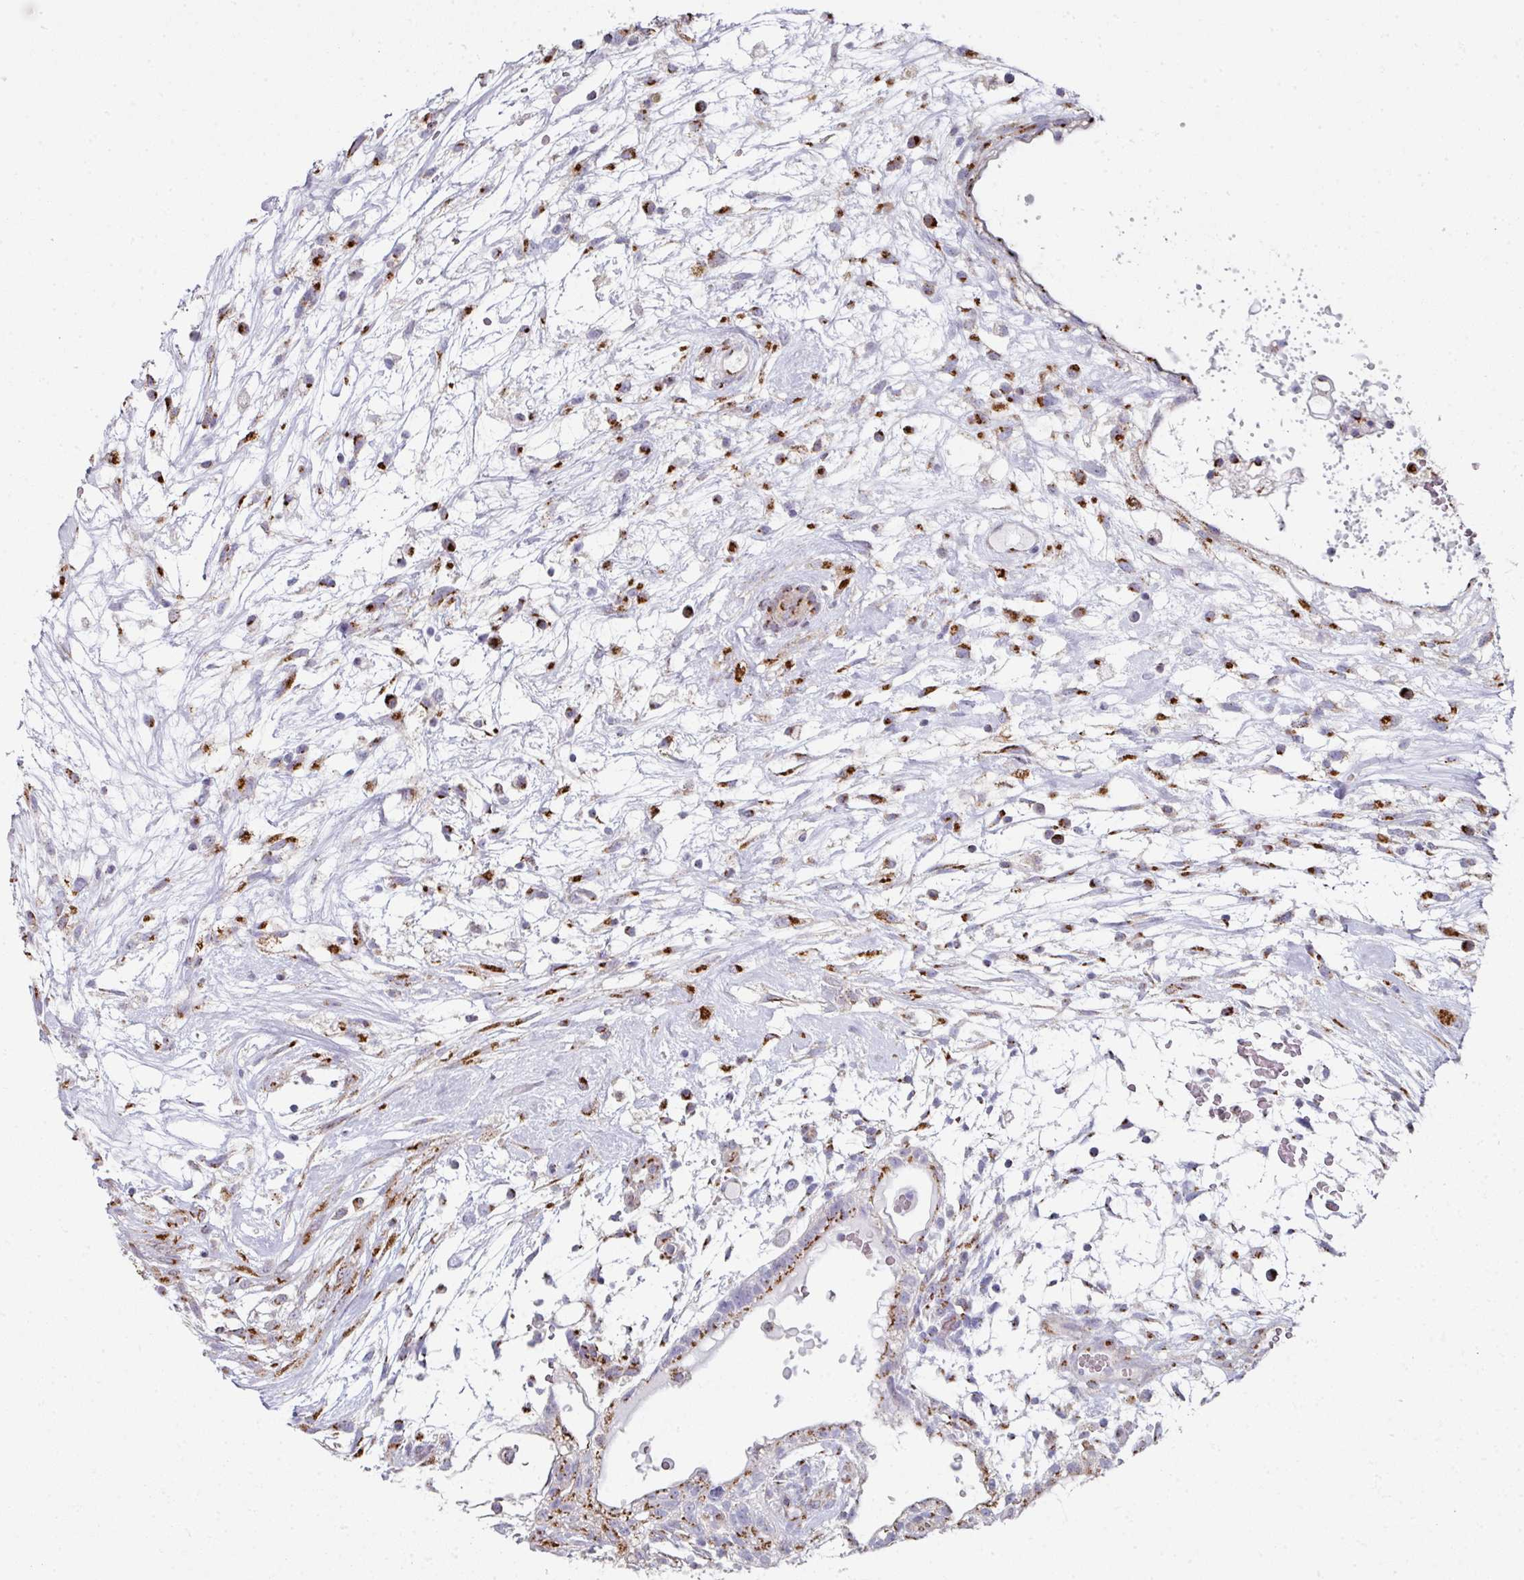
{"staining": {"intensity": "strong", "quantity": "25%-75%", "location": "cytoplasmic/membranous"}, "tissue": "testis cancer", "cell_type": "Tumor cells", "image_type": "cancer", "snomed": [{"axis": "morphology", "description": "Carcinoma, Embryonal, NOS"}, {"axis": "topography", "description": "Testis"}], "caption": "IHC of human testis cancer (embryonal carcinoma) exhibits high levels of strong cytoplasmic/membranous positivity in approximately 25%-75% of tumor cells.", "gene": "CCDC85B", "patient": {"sex": "male", "age": 32}}